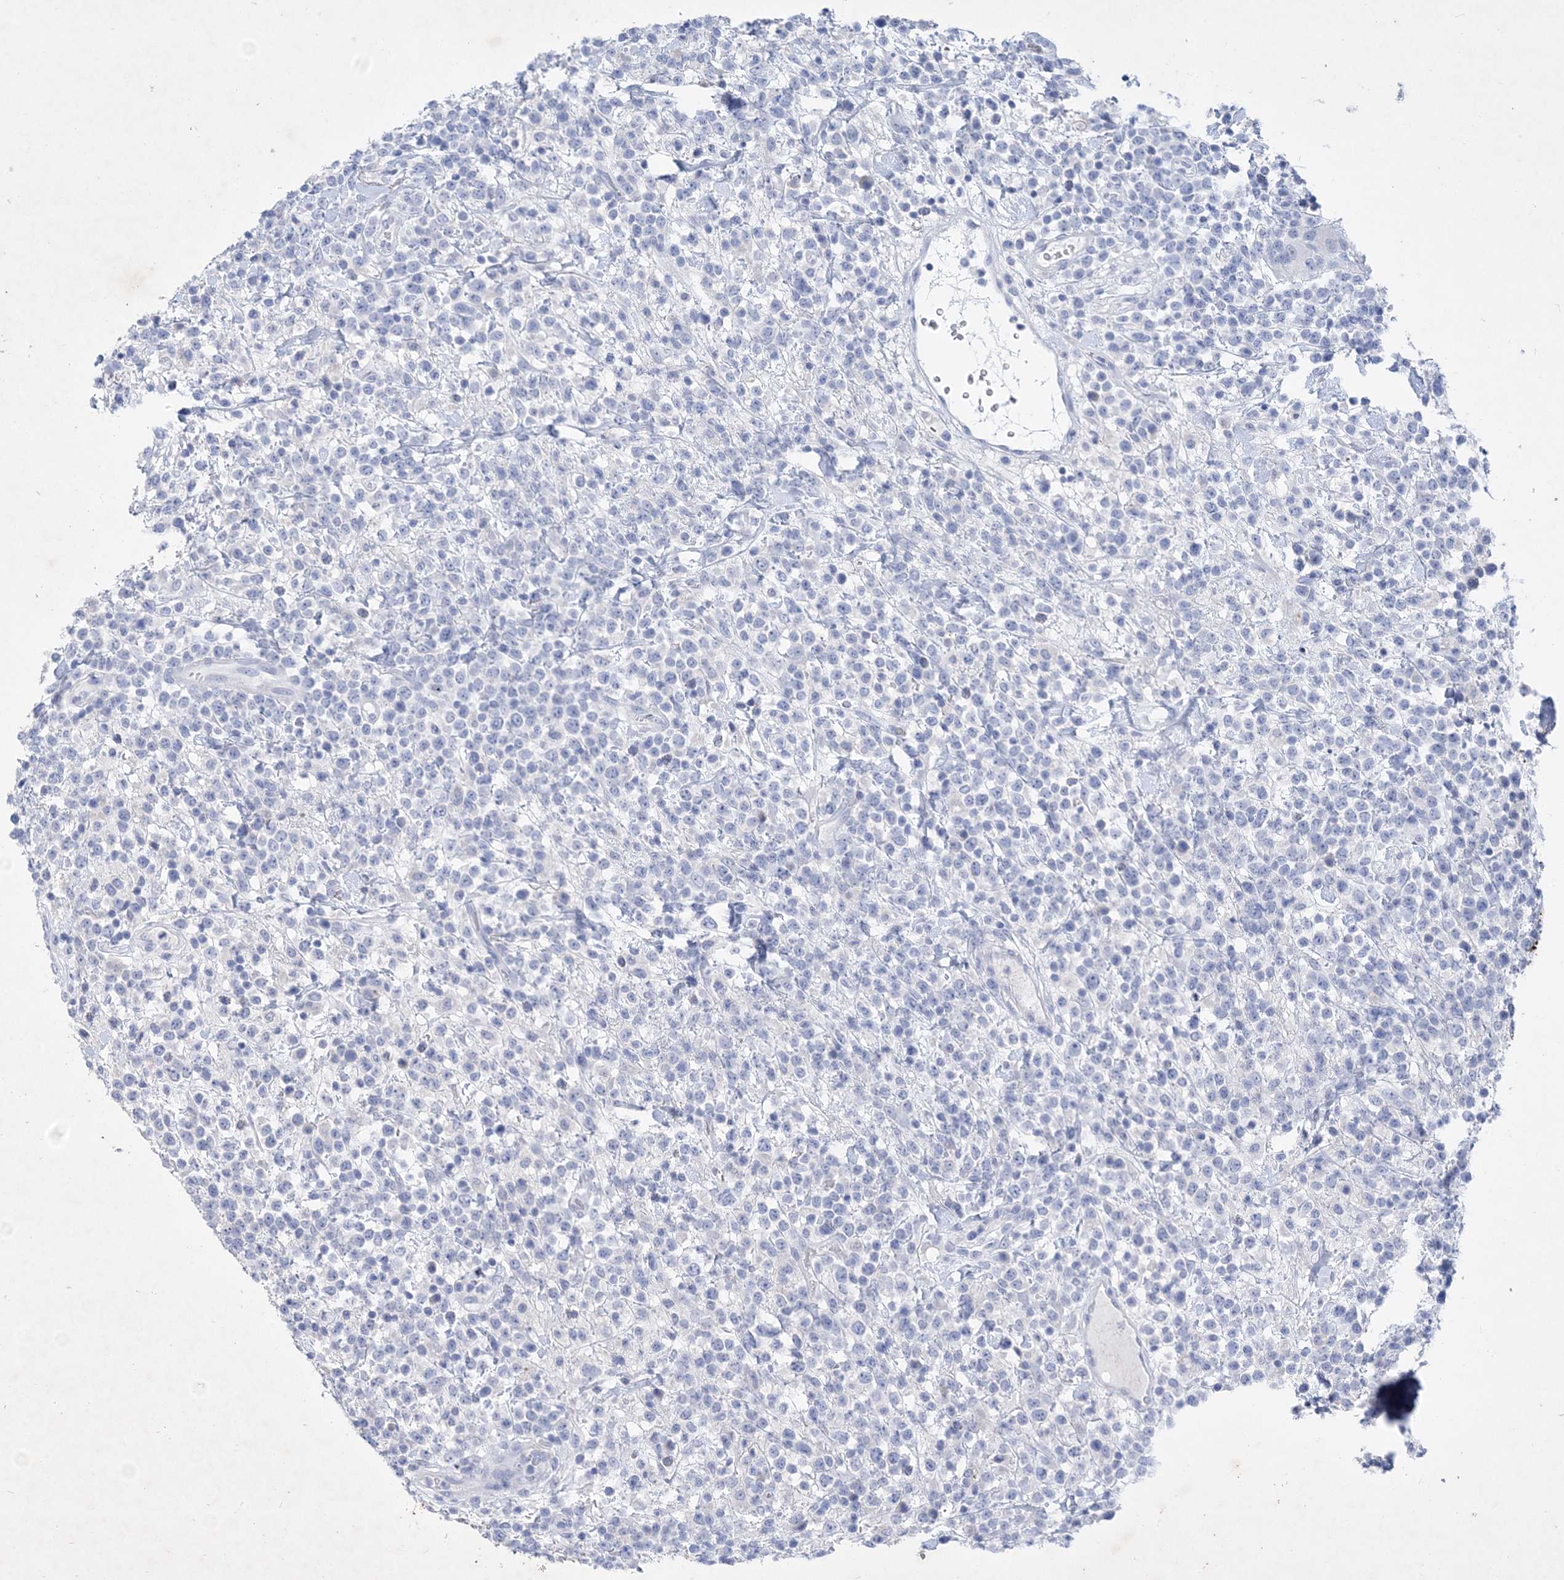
{"staining": {"intensity": "negative", "quantity": "none", "location": "none"}, "tissue": "lymphoma", "cell_type": "Tumor cells", "image_type": "cancer", "snomed": [{"axis": "morphology", "description": "Malignant lymphoma, non-Hodgkin's type, High grade"}, {"axis": "topography", "description": "Colon"}], "caption": "This is a histopathology image of immunohistochemistry (IHC) staining of malignant lymphoma, non-Hodgkin's type (high-grade), which shows no expression in tumor cells.", "gene": "COPS8", "patient": {"sex": "female", "age": 53}}